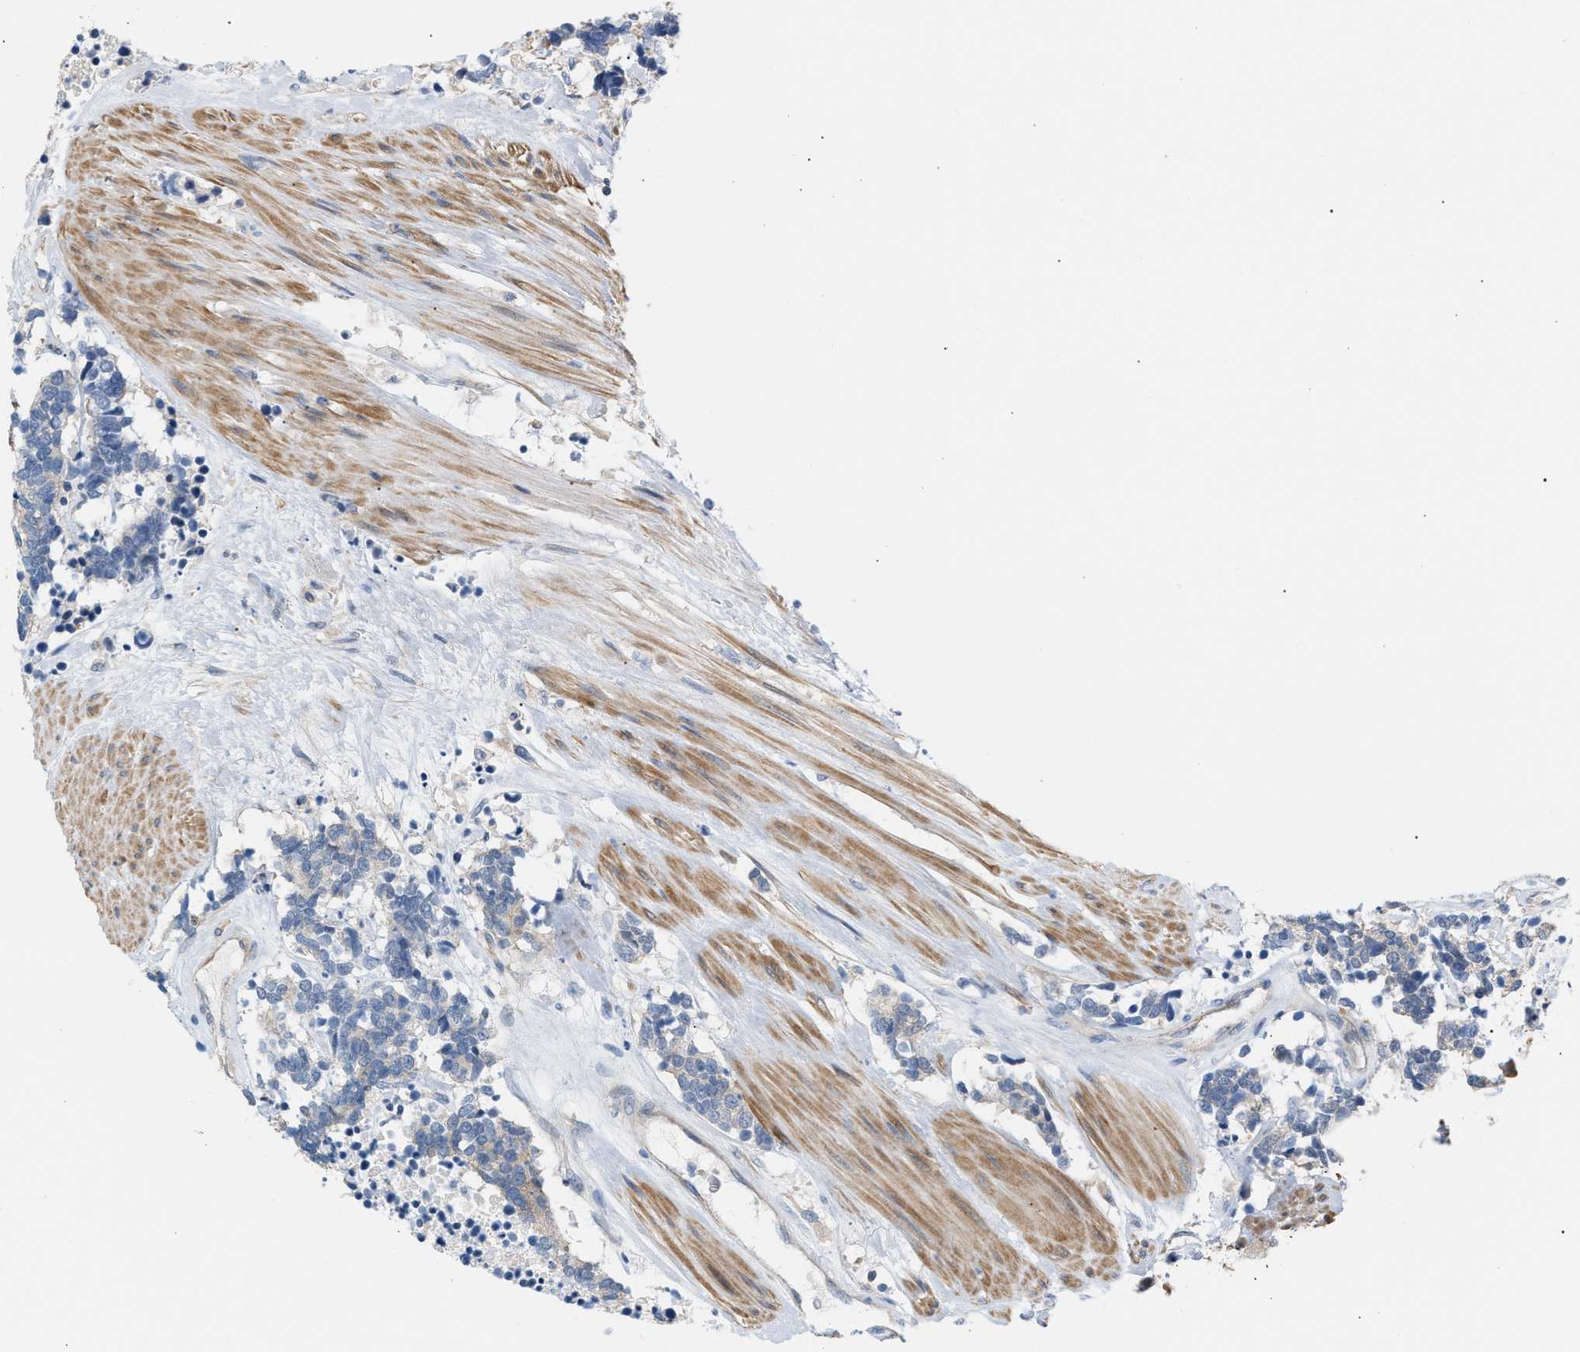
{"staining": {"intensity": "negative", "quantity": "none", "location": "none"}, "tissue": "carcinoid", "cell_type": "Tumor cells", "image_type": "cancer", "snomed": [{"axis": "morphology", "description": "Carcinoma, NOS"}, {"axis": "morphology", "description": "Carcinoid, malignant, NOS"}, {"axis": "topography", "description": "Urinary bladder"}], "caption": "Tumor cells are negative for protein expression in human carcinoid.", "gene": "LRCH1", "patient": {"sex": "male", "age": 57}}